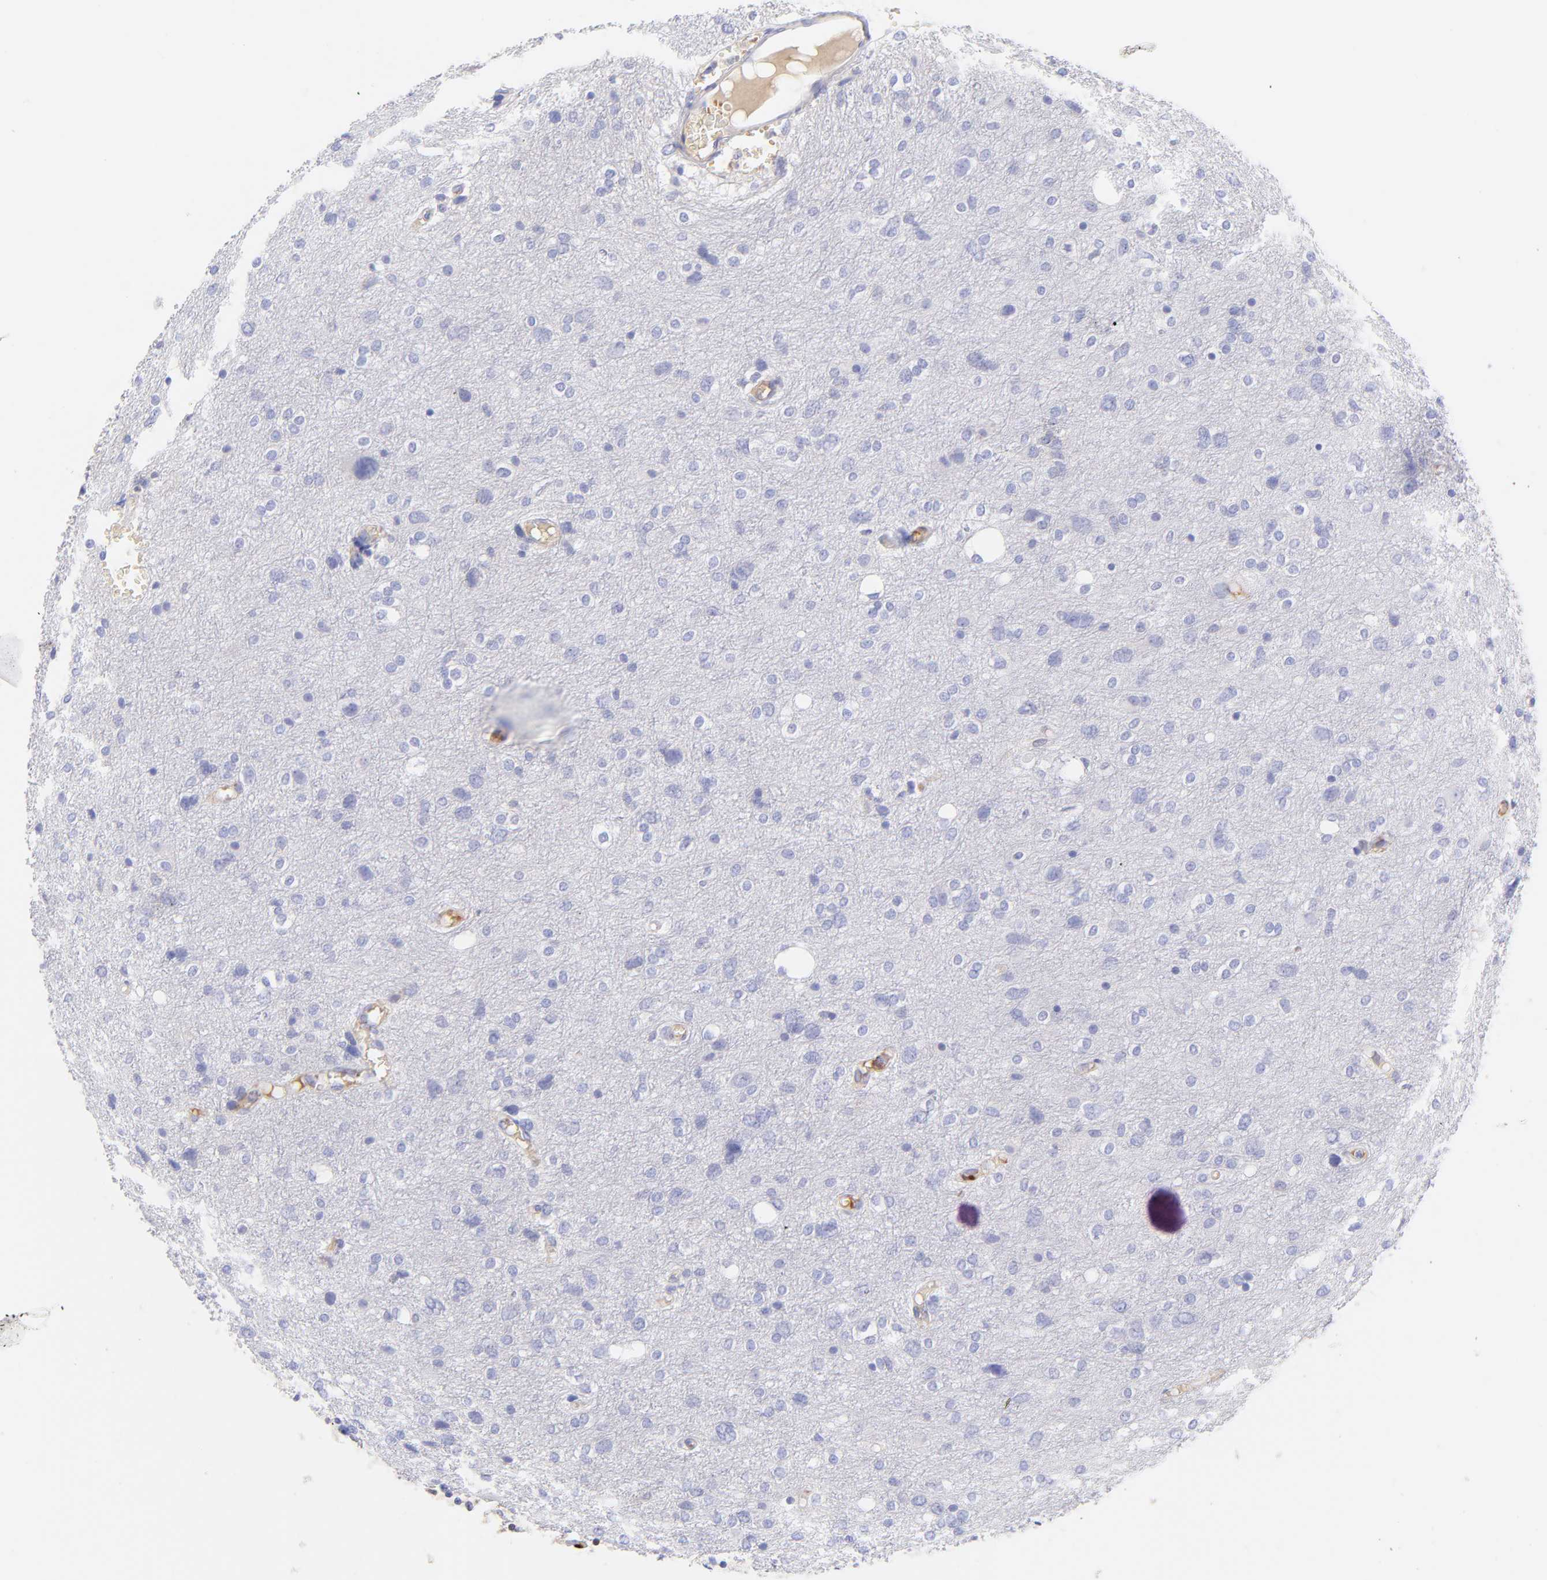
{"staining": {"intensity": "negative", "quantity": "none", "location": "none"}, "tissue": "glioma", "cell_type": "Tumor cells", "image_type": "cancer", "snomed": [{"axis": "morphology", "description": "Glioma, malignant, High grade"}, {"axis": "topography", "description": "Brain"}], "caption": "IHC histopathology image of neoplastic tissue: human malignant glioma (high-grade) stained with DAB (3,3'-diaminobenzidine) displays no significant protein staining in tumor cells. (DAB (3,3'-diaminobenzidine) immunohistochemistry visualized using brightfield microscopy, high magnification).", "gene": "FRMPD3", "patient": {"sex": "female", "age": 59}}